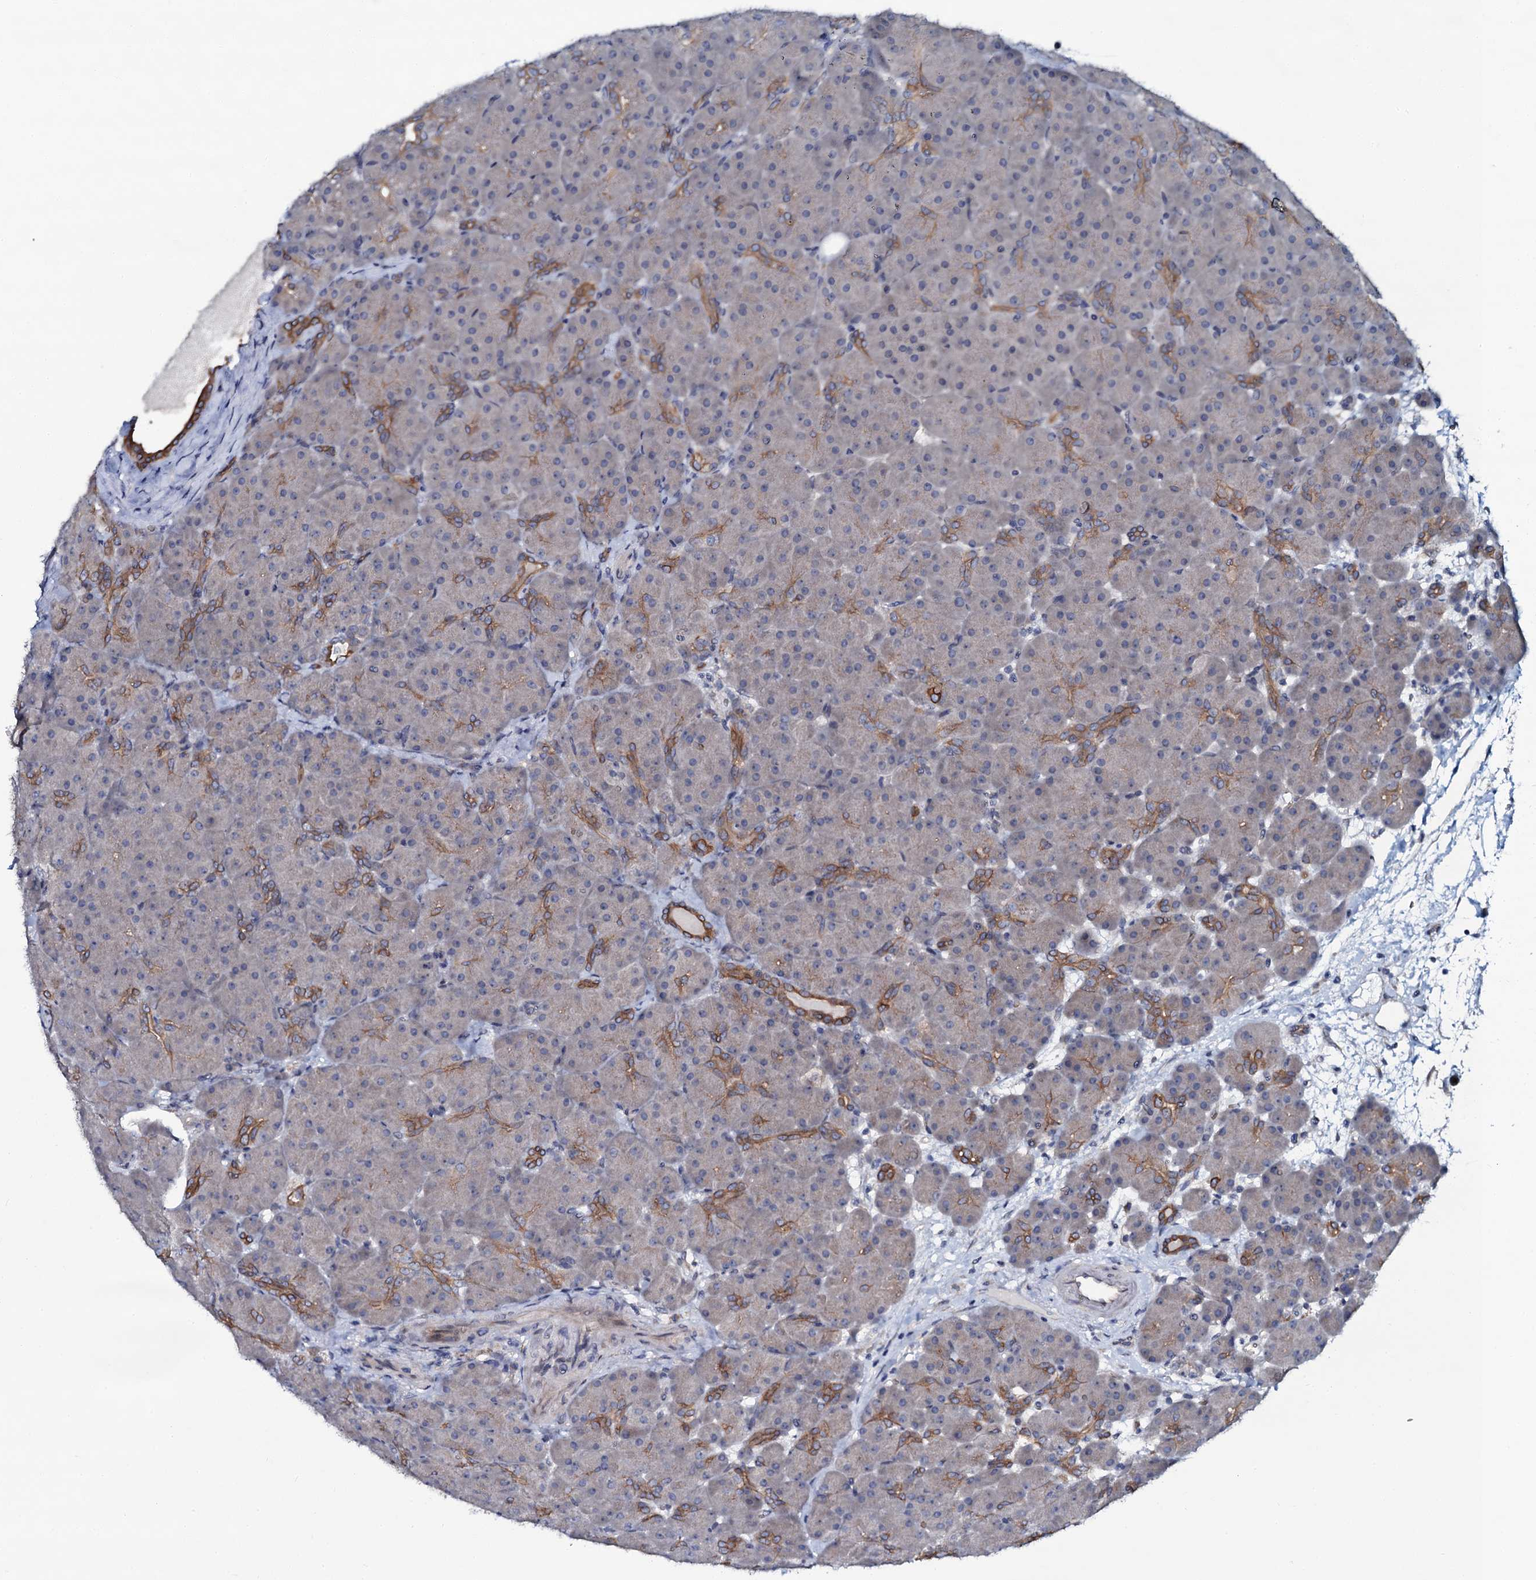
{"staining": {"intensity": "strong", "quantity": "<25%", "location": "cytoplasmic/membranous"}, "tissue": "pancreas", "cell_type": "Exocrine glandular cells", "image_type": "normal", "snomed": [{"axis": "morphology", "description": "Normal tissue, NOS"}, {"axis": "topography", "description": "Pancreas"}], "caption": "Protein staining of benign pancreas shows strong cytoplasmic/membranous positivity in about <25% of exocrine glandular cells. The staining was performed using DAB, with brown indicating positive protein expression. Nuclei are stained blue with hematoxylin.", "gene": "C10orf88", "patient": {"sex": "male", "age": 66}}